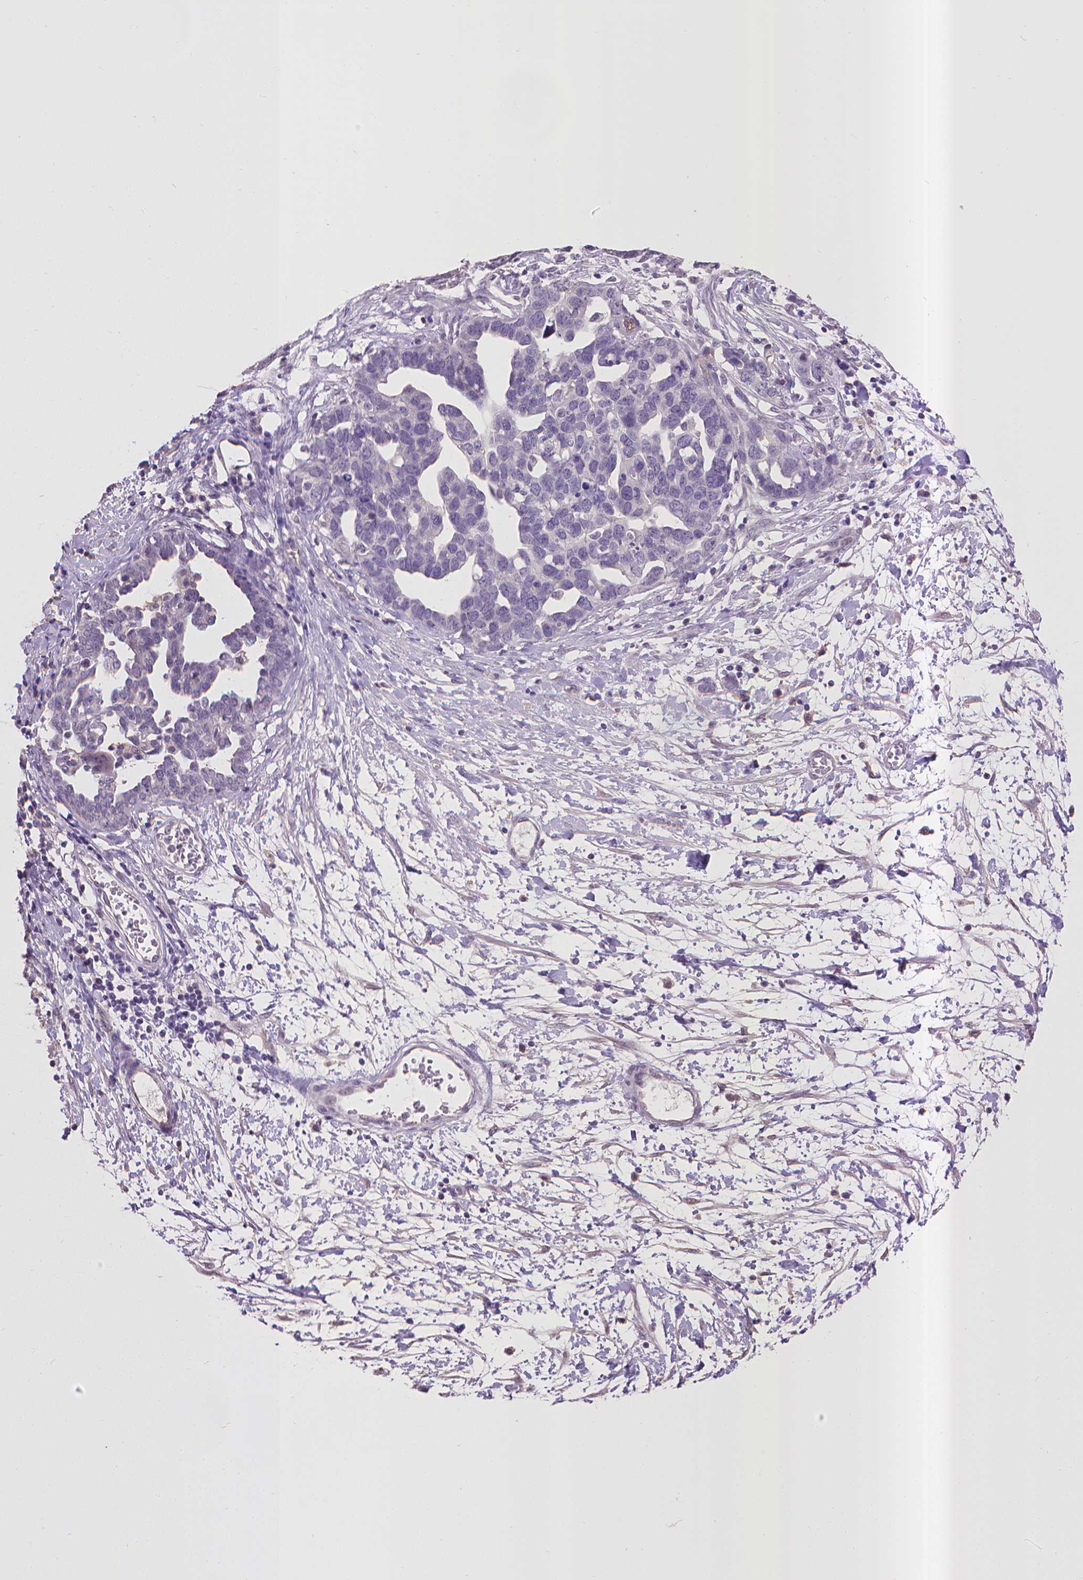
{"staining": {"intensity": "negative", "quantity": "none", "location": "none"}, "tissue": "ovarian cancer", "cell_type": "Tumor cells", "image_type": "cancer", "snomed": [{"axis": "morphology", "description": "Cystadenocarcinoma, serous, NOS"}, {"axis": "topography", "description": "Ovary"}], "caption": "IHC micrograph of neoplastic tissue: human serous cystadenocarcinoma (ovarian) stained with DAB displays no significant protein expression in tumor cells.", "gene": "CPM", "patient": {"sex": "female", "age": 54}}